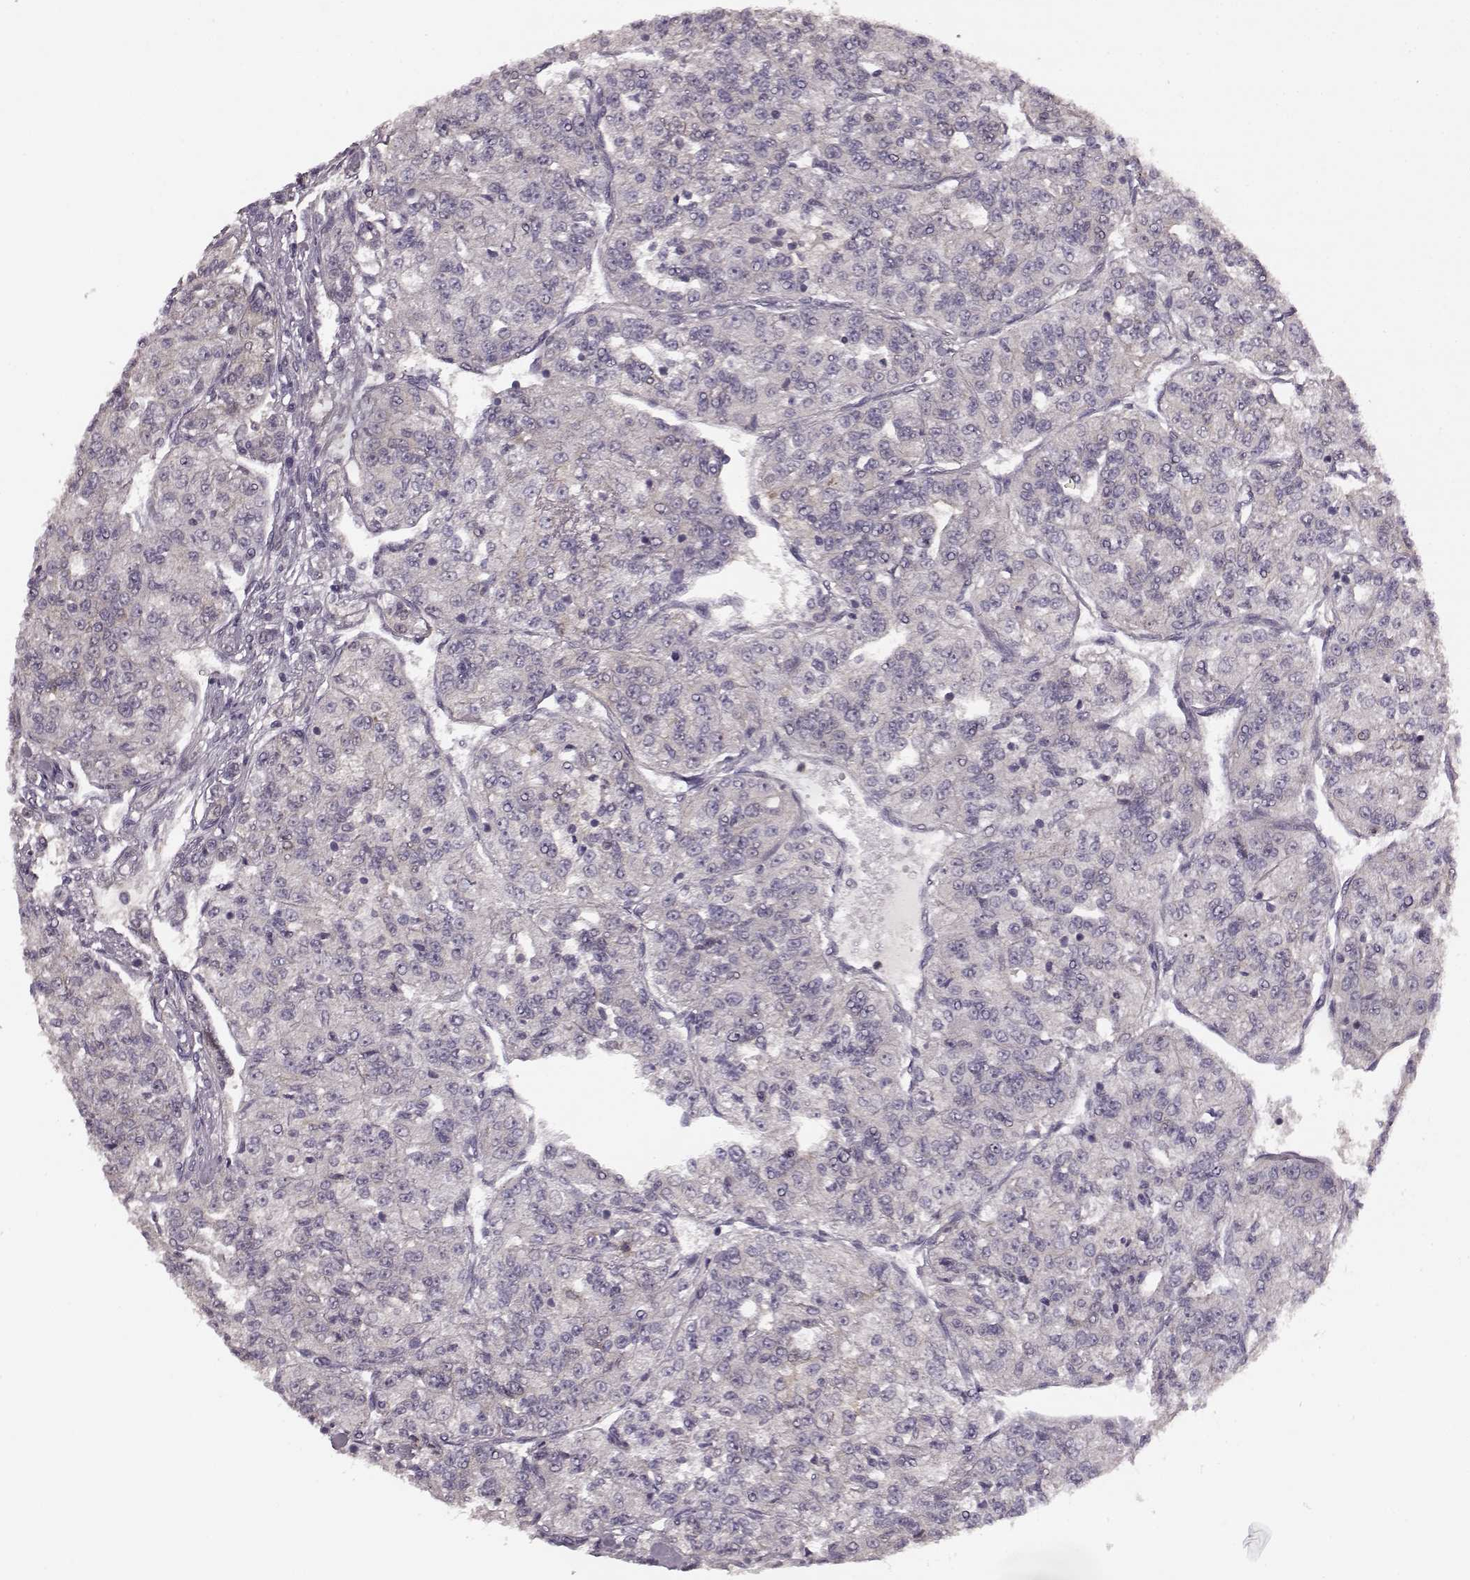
{"staining": {"intensity": "negative", "quantity": "none", "location": "none"}, "tissue": "renal cancer", "cell_type": "Tumor cells", "image_type": "cancer", "snomed": [{"axis": "morphology", "description": "Adenocarcinoma, NOS"}, {"axis": "topography", "description": "Kidney"}], "caption": "A high-resolution histopathology image shows immunohistochemistry (IHC) staining of adenocarcinoma (renal), which reveals no significant positivity in tumor cells.", "gene": "MTR", "patient": {"sex": "female", "age": 63}}